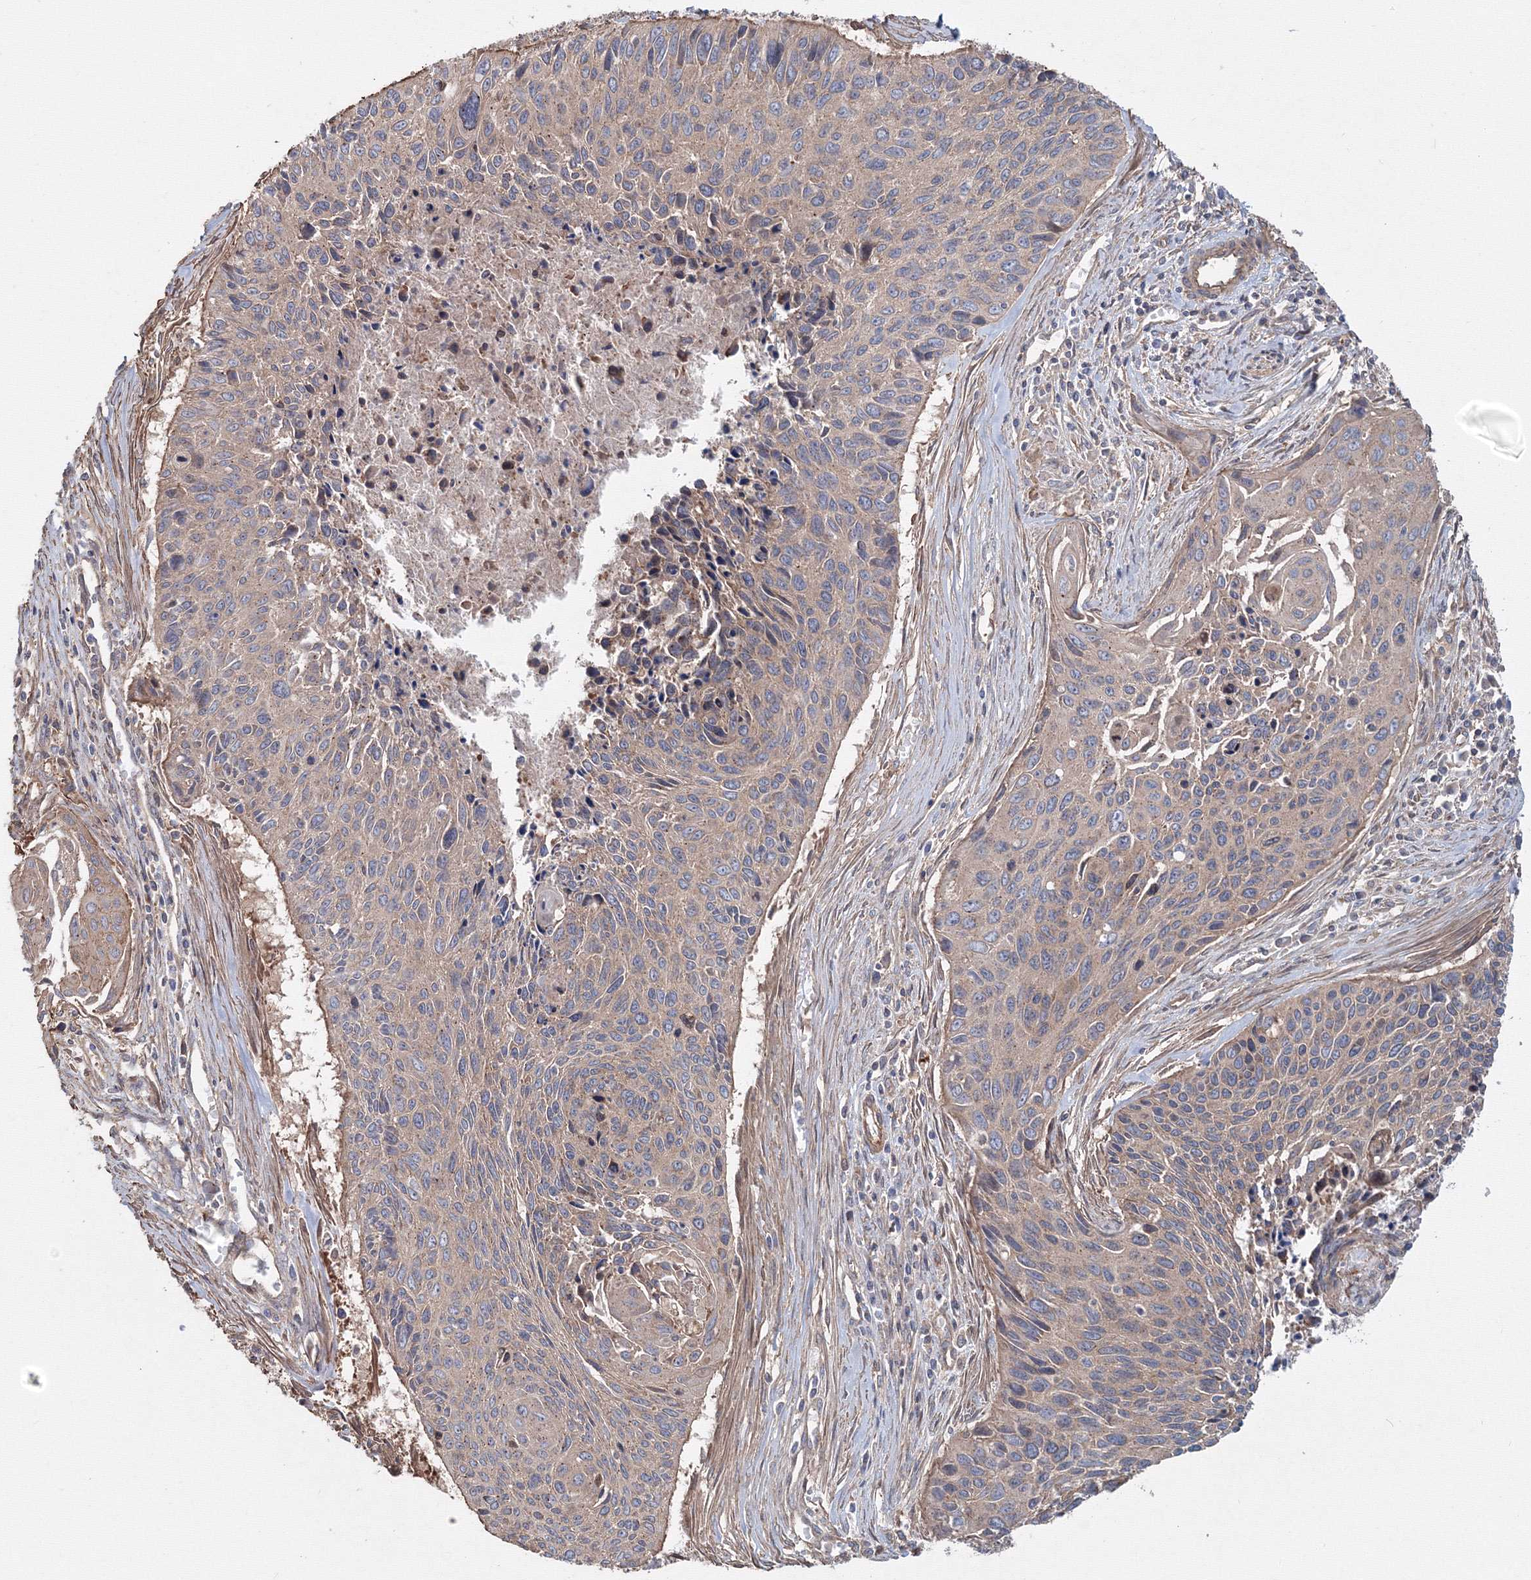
{"staining": {"intensity": "negative", "quantity": "none", "location": "none"}, "tissue": "cervical cancer", "cell_type": "Tumor cells", "image_type": "cancer", "snomed": [{"axis": "morphology", "description": "Squamous cell carcinoma, NOS"}, {"axis": "topography", "description": "Cervix"}], "caption": "Tumor cells show no significant staining in cervical cancer (squamous cell carcinoma).", "gene": "EXOC1", "patient": {"sex": "female", "age": 55}}